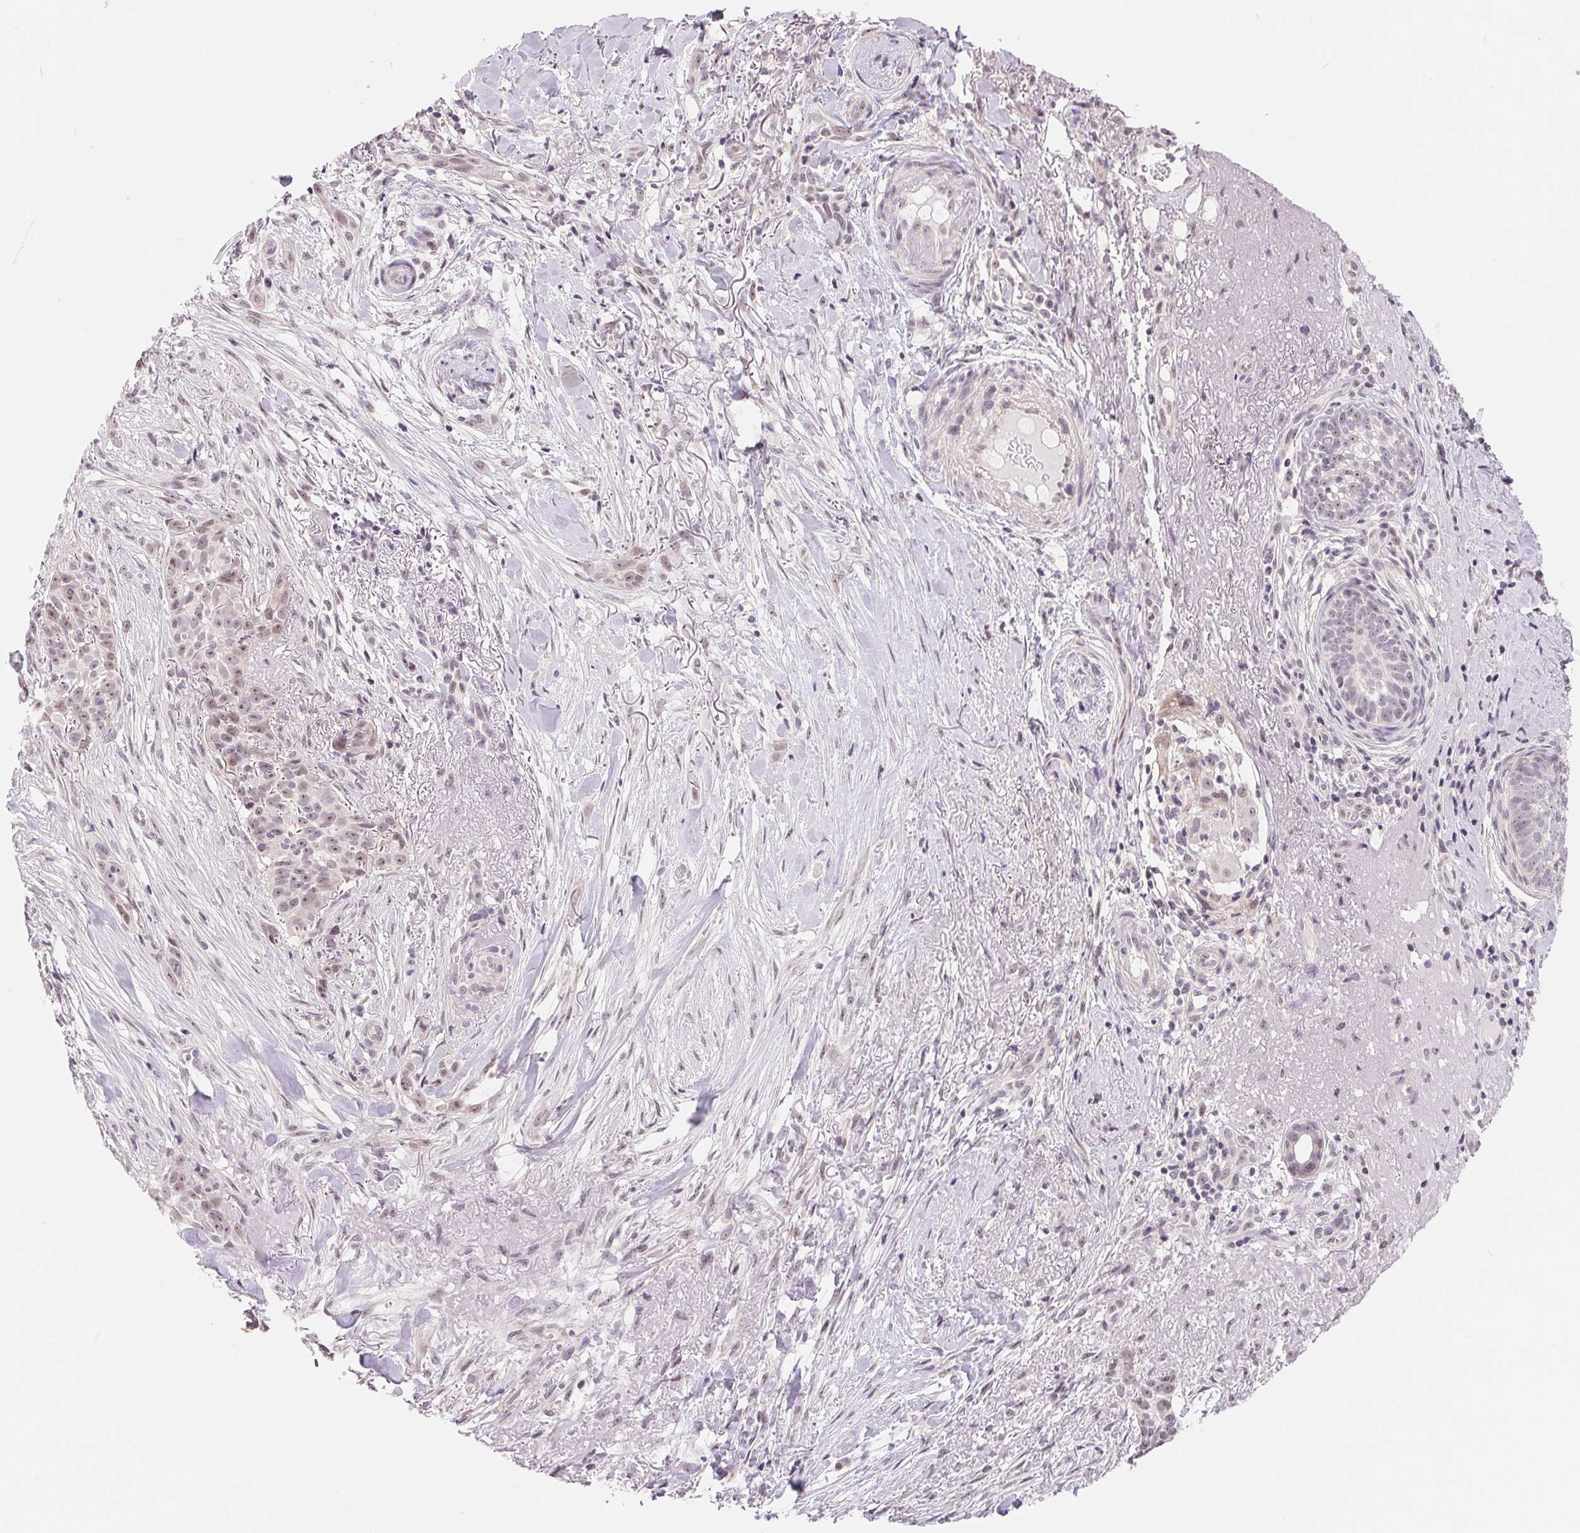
{"staining": {"intensity": "negative", "quantity": "none", "location": "none"}, "tissue": "skin cancer", "cell_type": "Tumor cells", "image_type": "cancer", "snomed": [{"axis": "morphology", "description": "Basal cell carcinoma"}, {"axis": "topography", "description": "Skin"}], "caption": "An IHC image of skin cancer is shown. There is no staining in tumor cells of skin cancer.", "gene": "LCA5L", "patient": {"sex": "male", "age": 87}}